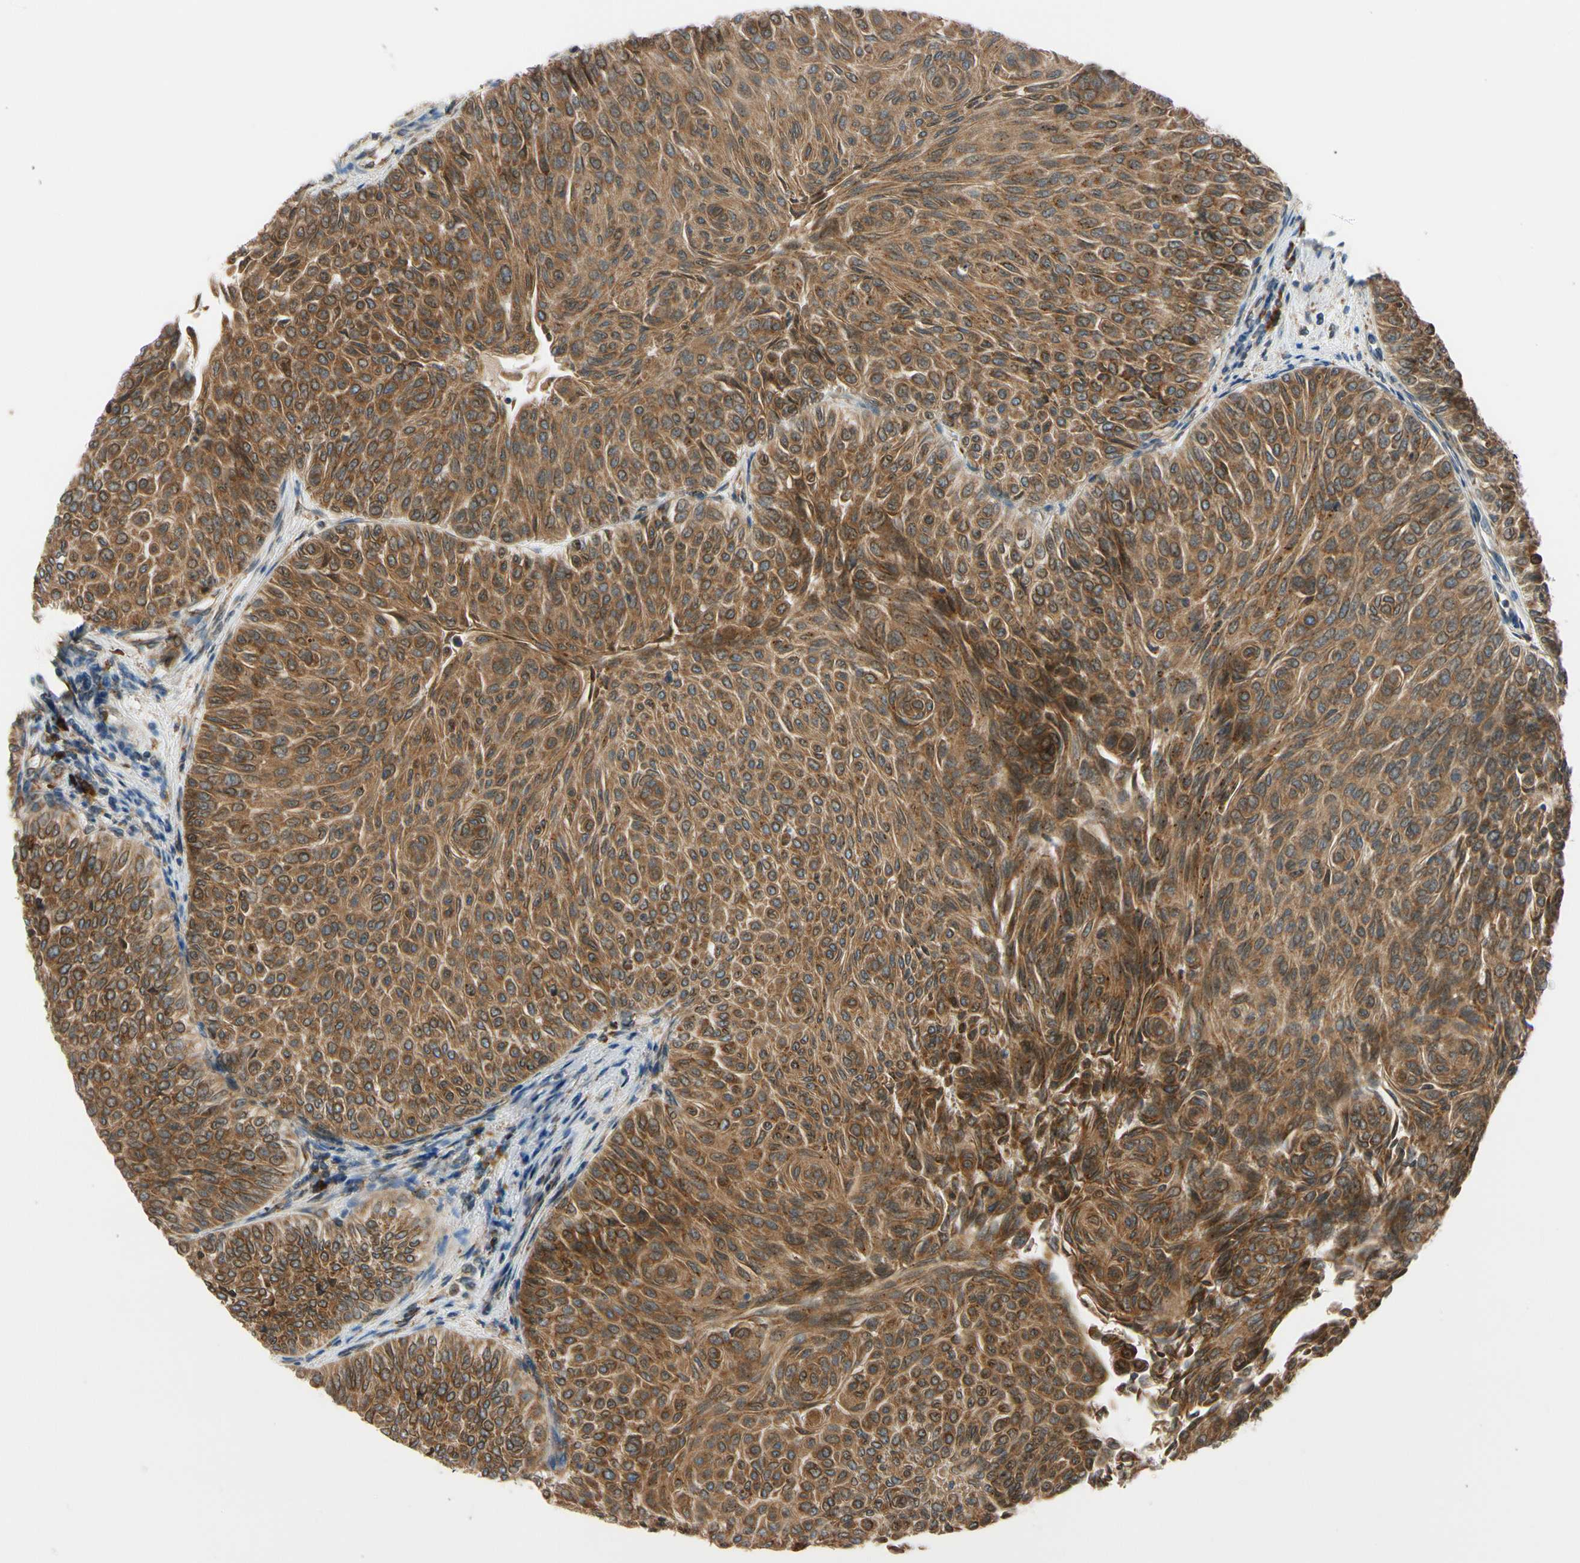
{"staining": {"intensity": "strong", "quantity": ">75%", "location": "cytoplasmic/membranous"}, "tissue": "urothelial cancer", "cell_type": "Tumor cells", "image_type": "cancer", "snomed": [{"axis": "morphology", "description": "Urothelial carcinoma, Low grade"}, {"axis": "topography", "description": "Urinary bladder"}], "caption": "Human low-grade urothelial carcinoma stained for a protein (brown) shows strong cytoplasmic/membranous positive expression in about >75% of tumor cells.", "gene": "RPN2", "patient": {"sex": "male", "age": 78}}